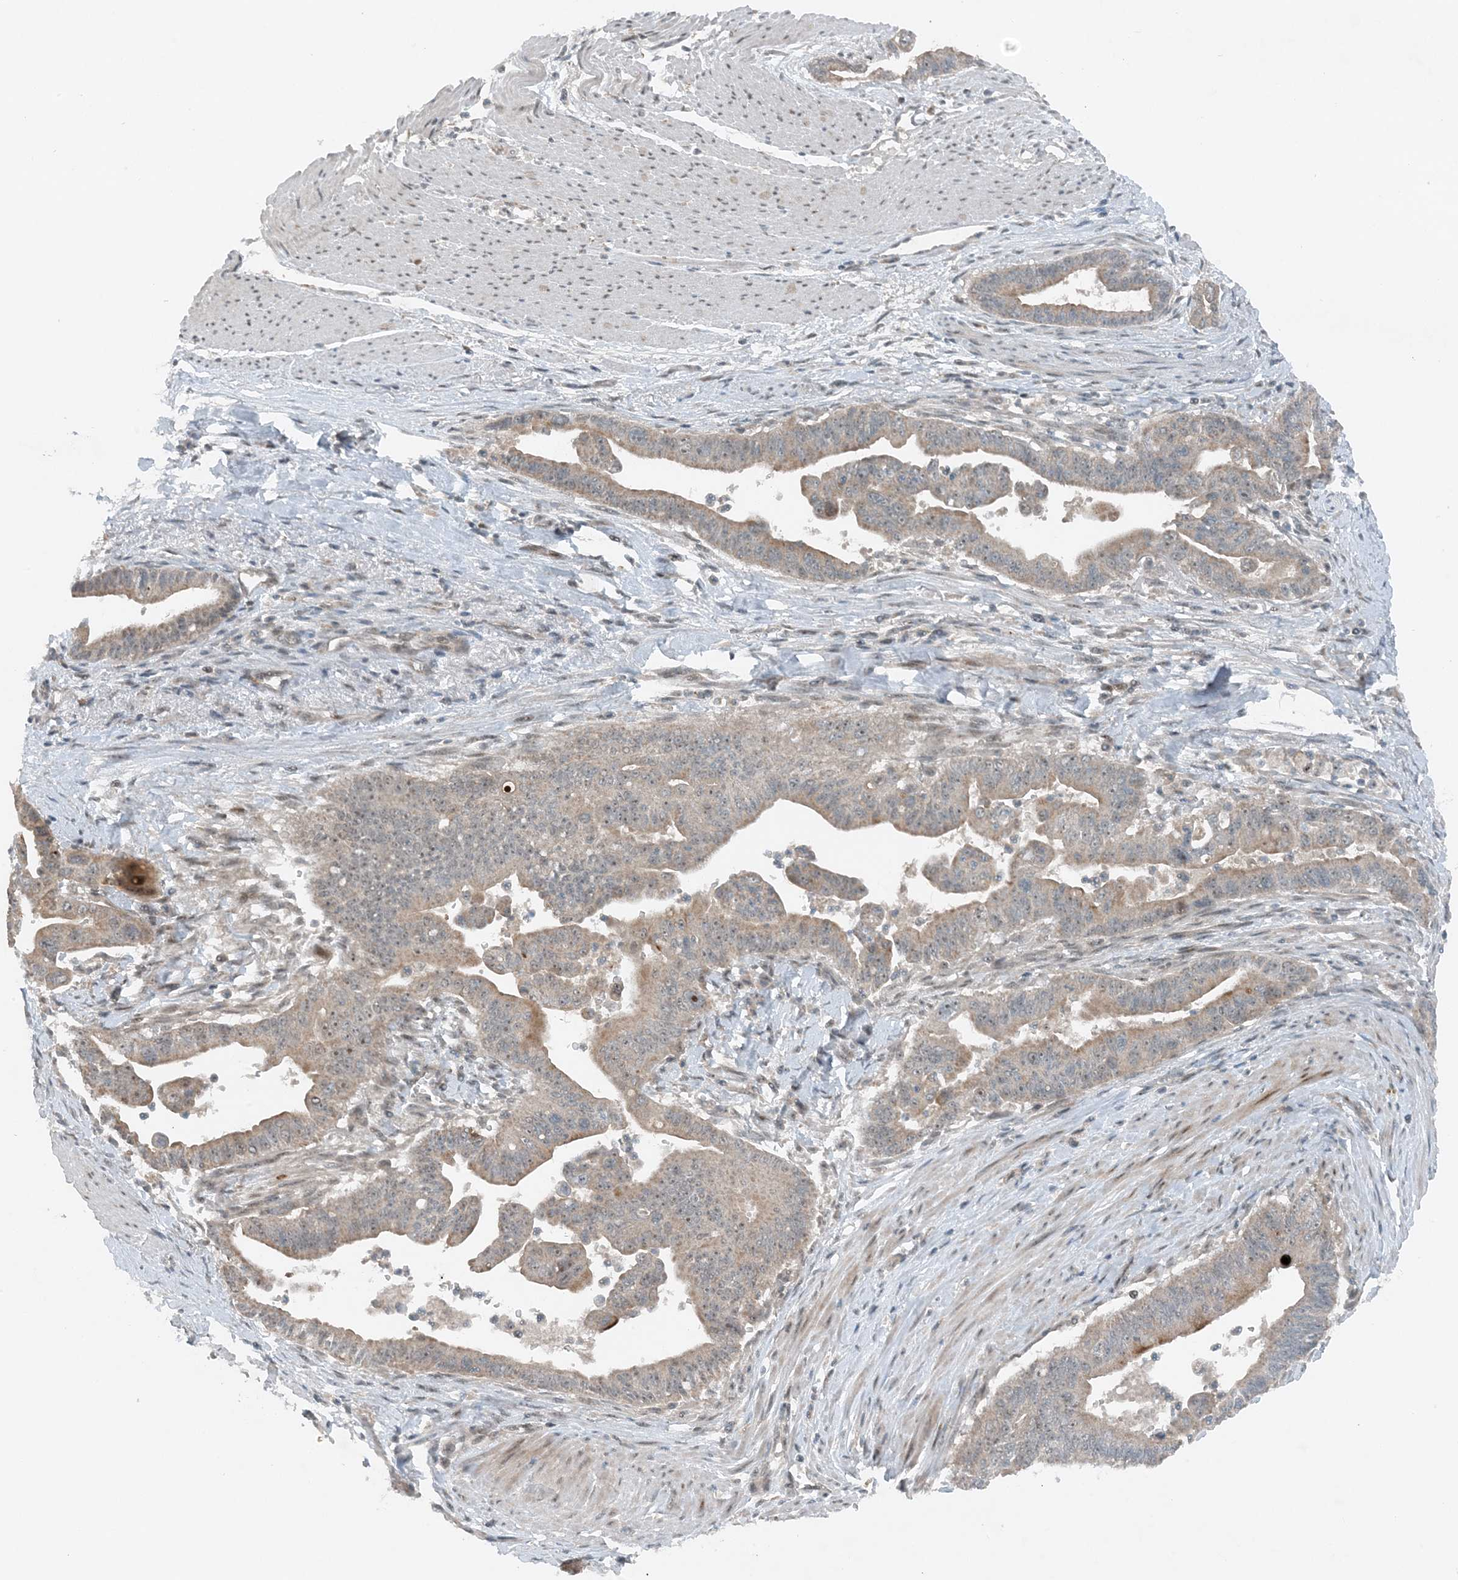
{"staining": {"intensity": "weak", "quantity": ">75%", "location": "cytoplasmic/membranous"}, "tissue": "pancreatic cancer", "cell_type": "Tumor cells", "image_type": "cancer", "snomed": [{"axis": "morphology", "description": "Adenocarcinoma, NOS"}, {"axis": "topography", "description": "Pancreas"}], "caption": "Adenocarcinoma (pancreatic) tissue exhibits weak cytoplasmic/membranous staining in about >75% of tumor cells, visualized by immunohistochemistry. Nuclei are stained in blue.", "gene": "MITD1", "patient": {"sex": "male", "age": 70}}